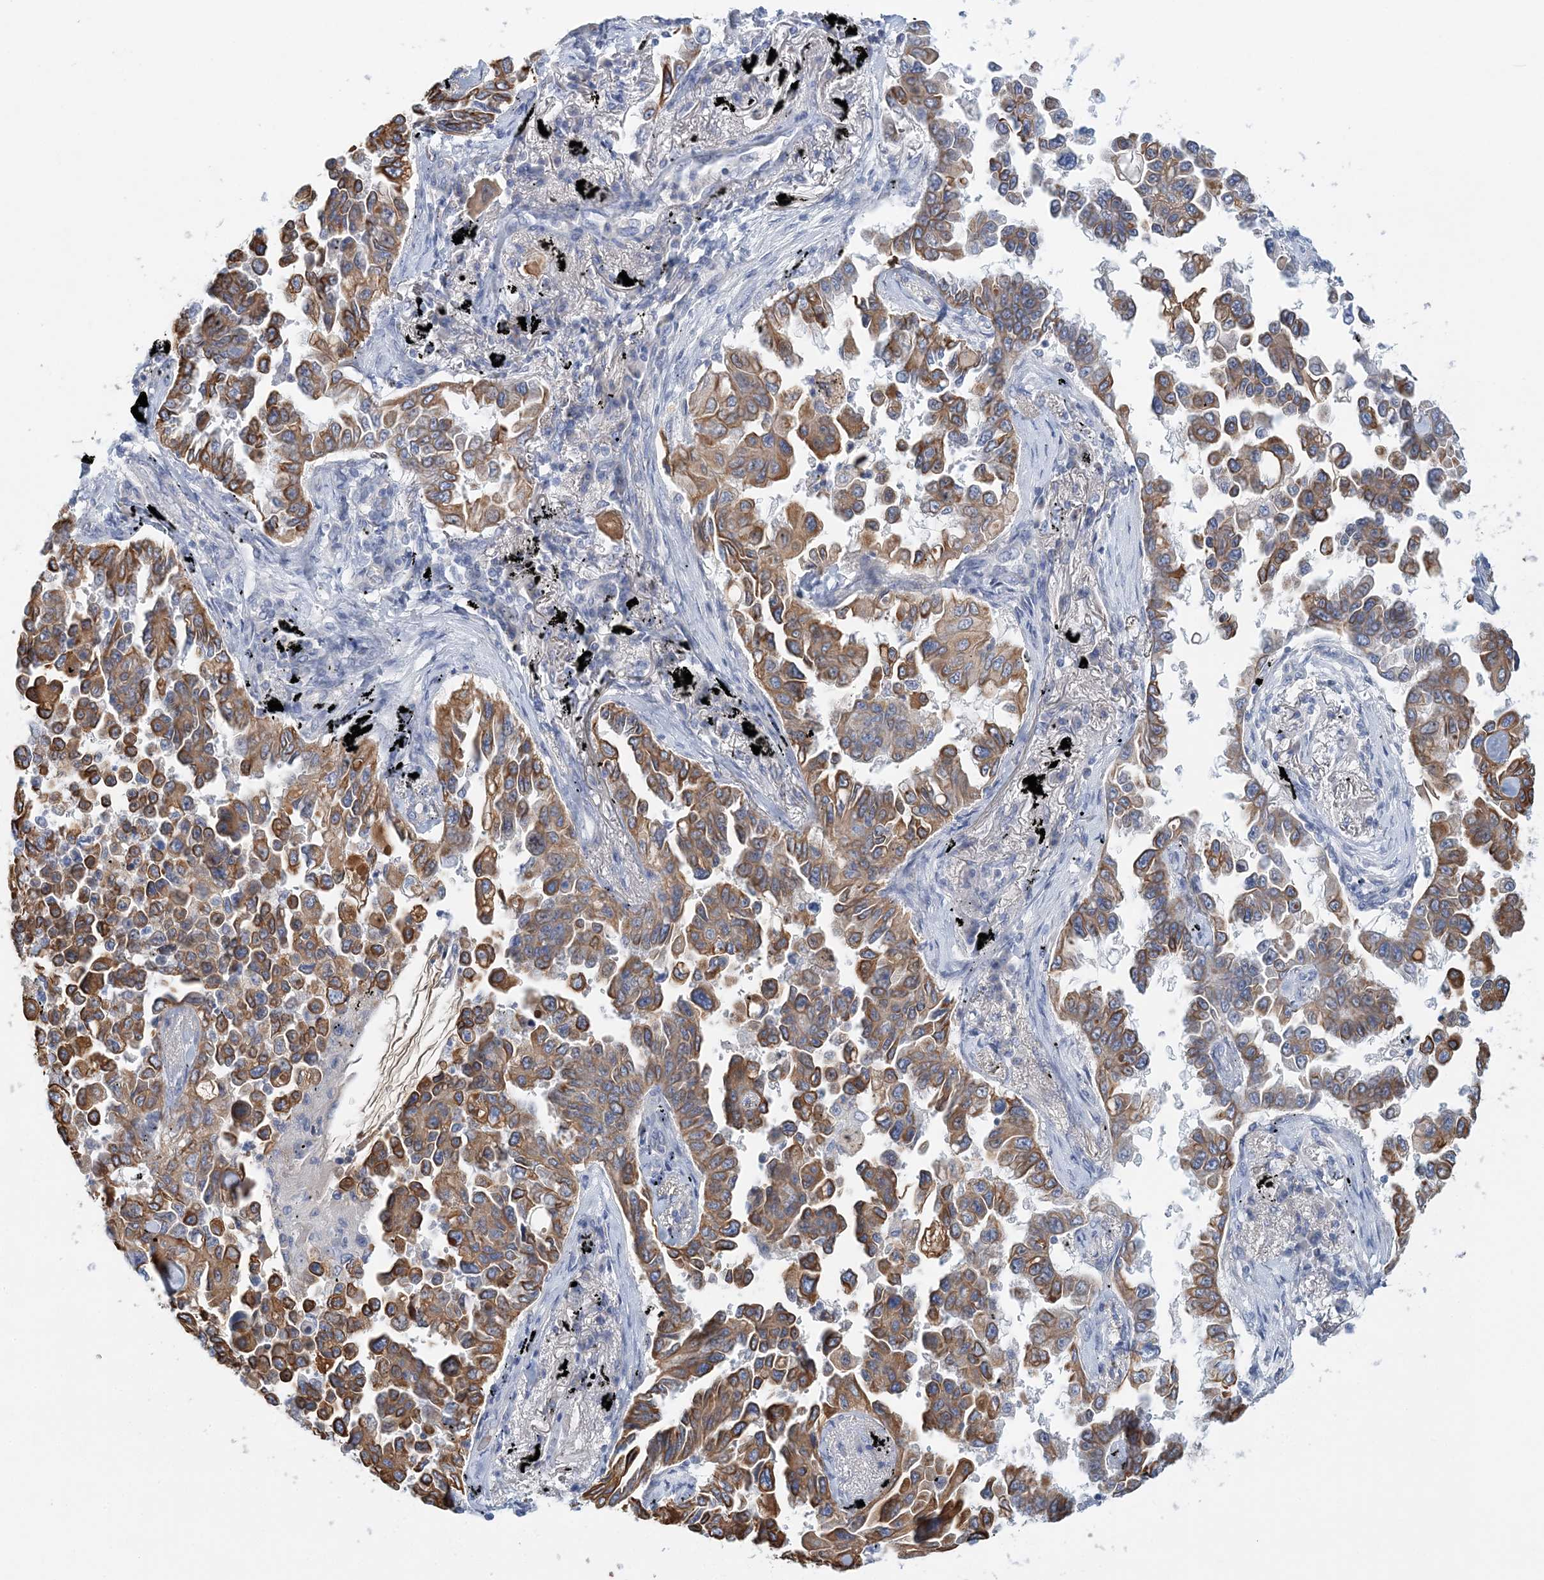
{"staining": {"intensity": "moderate", "quantity": ">75%", "location": "cytoplasmic/membranous"}, "tissue": "lung cancer", "cell_type": "Tumor cells", "image_type": "cancer", "snomed": [{"axis": "morphology", "description": "Adenocarcinoma, NOS"}, {"axis": "topography", "description": "Lung"}], "caption": "Immunohistochemical staining of human lung cancer demonstrates moderate cytoplasmic/membranous protein staining in about >75% of tumor cells. (brown staining indicates protein expression, while blue staining denotes nuclei).", "gene": "LRRIQ4", "patient": {"sex": "female", "age": 67}}